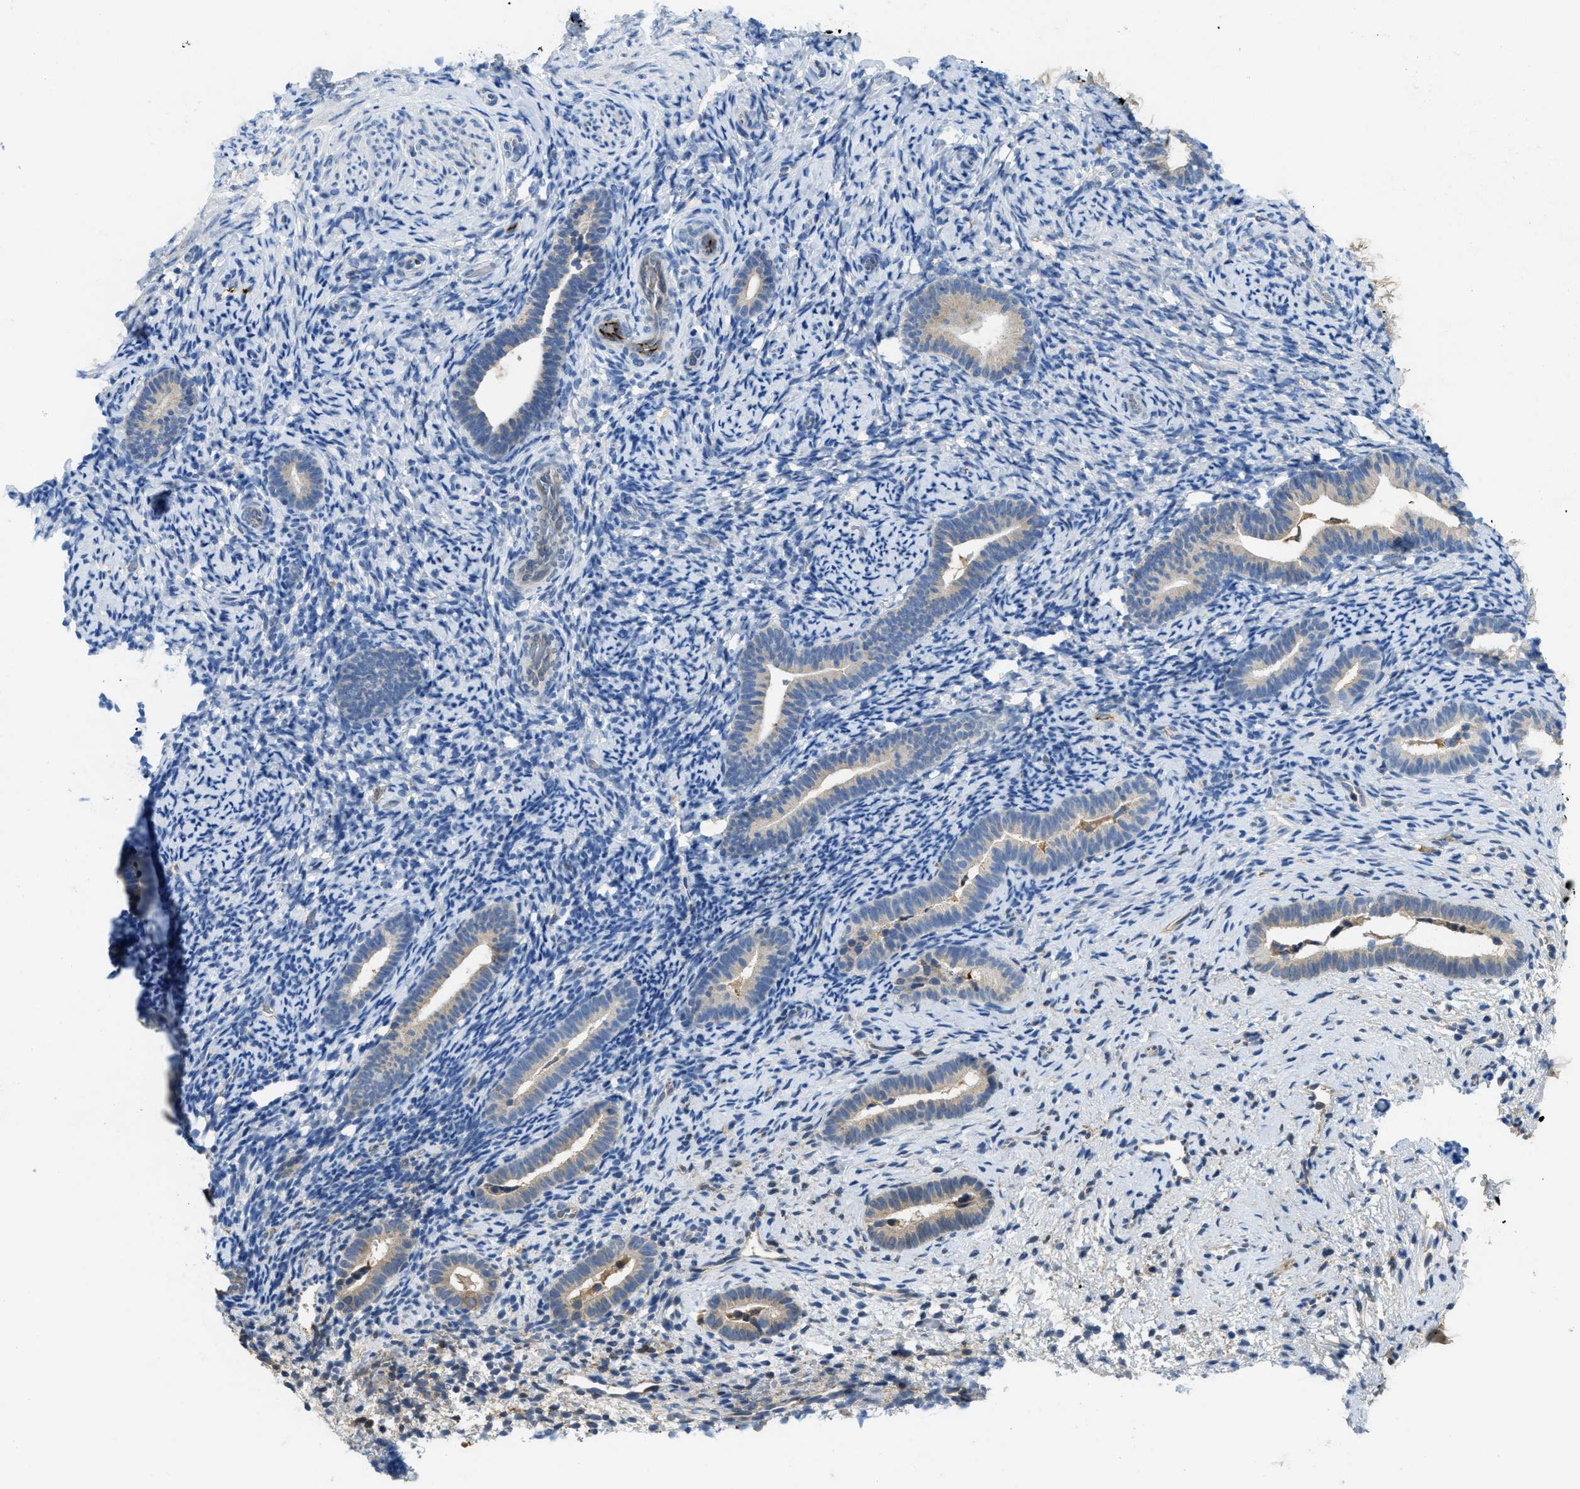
{"staining": {"intensity": "negative", "quantity": "none", "location": "none"}, "tissue": "endometrium", "cell_type": "Cells in endometrial stroma", "image_type": "normal", "snomed": [{"axis": "morphology", "description": "Normal tissue, NOS"}, {"axis": "topography", "description": "Endometrium"}], "caption": "Cells in endometrial stroma show no significant protein positivity in unremarkable endometrium. (Stains: DAB (3,3'-diaminobenzidine) immunohistochemistry with hematoxylin counter stain, Microscopy: brightfield microscopy at high magnification).", "gene": "MPDU1", "patient": {"sex": "female", "age": 51}}